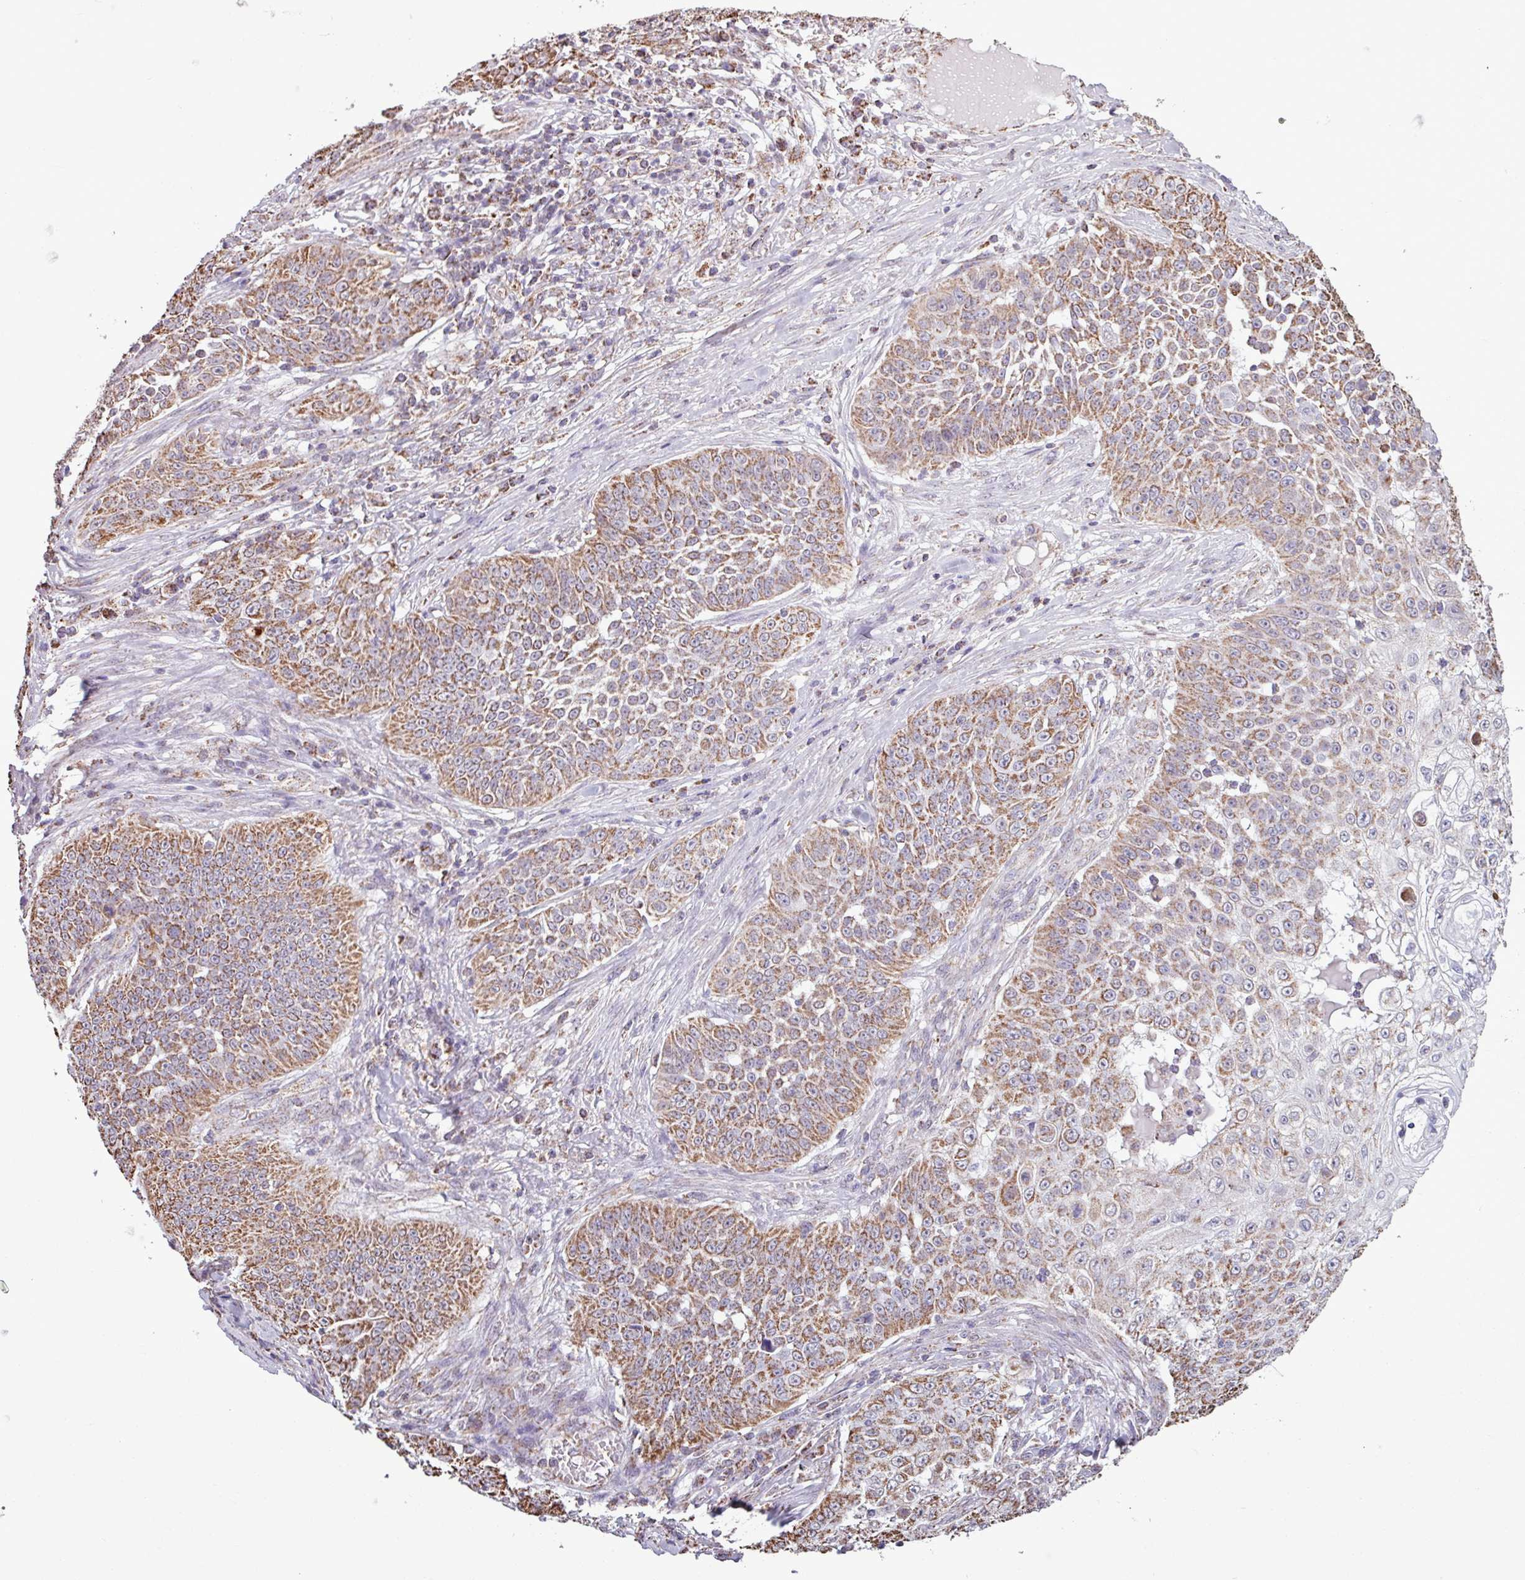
{"staining": {"intensity": "strong", "quantity": ">75%", "location": "cytoplasmic/membranous"}, "tissue": "skin cancer", "cell_type": "Tumor cells", "image_type": "cancer", "snomed": [{"axis": "morphology", "description": "Squamous cell carcinoma, NOS"}, {"axis": "topography", "description": "Skin"}], "caption": "Immunohistochemistry (IHC) of human skin cancer (squamous cell carcinoma) exhibits high levels of strong cytoplasmic/membranous positivity in about >75% of tumor cells.", "gene": "ALG8", "patient": {"sex": "male", "age": 24}}